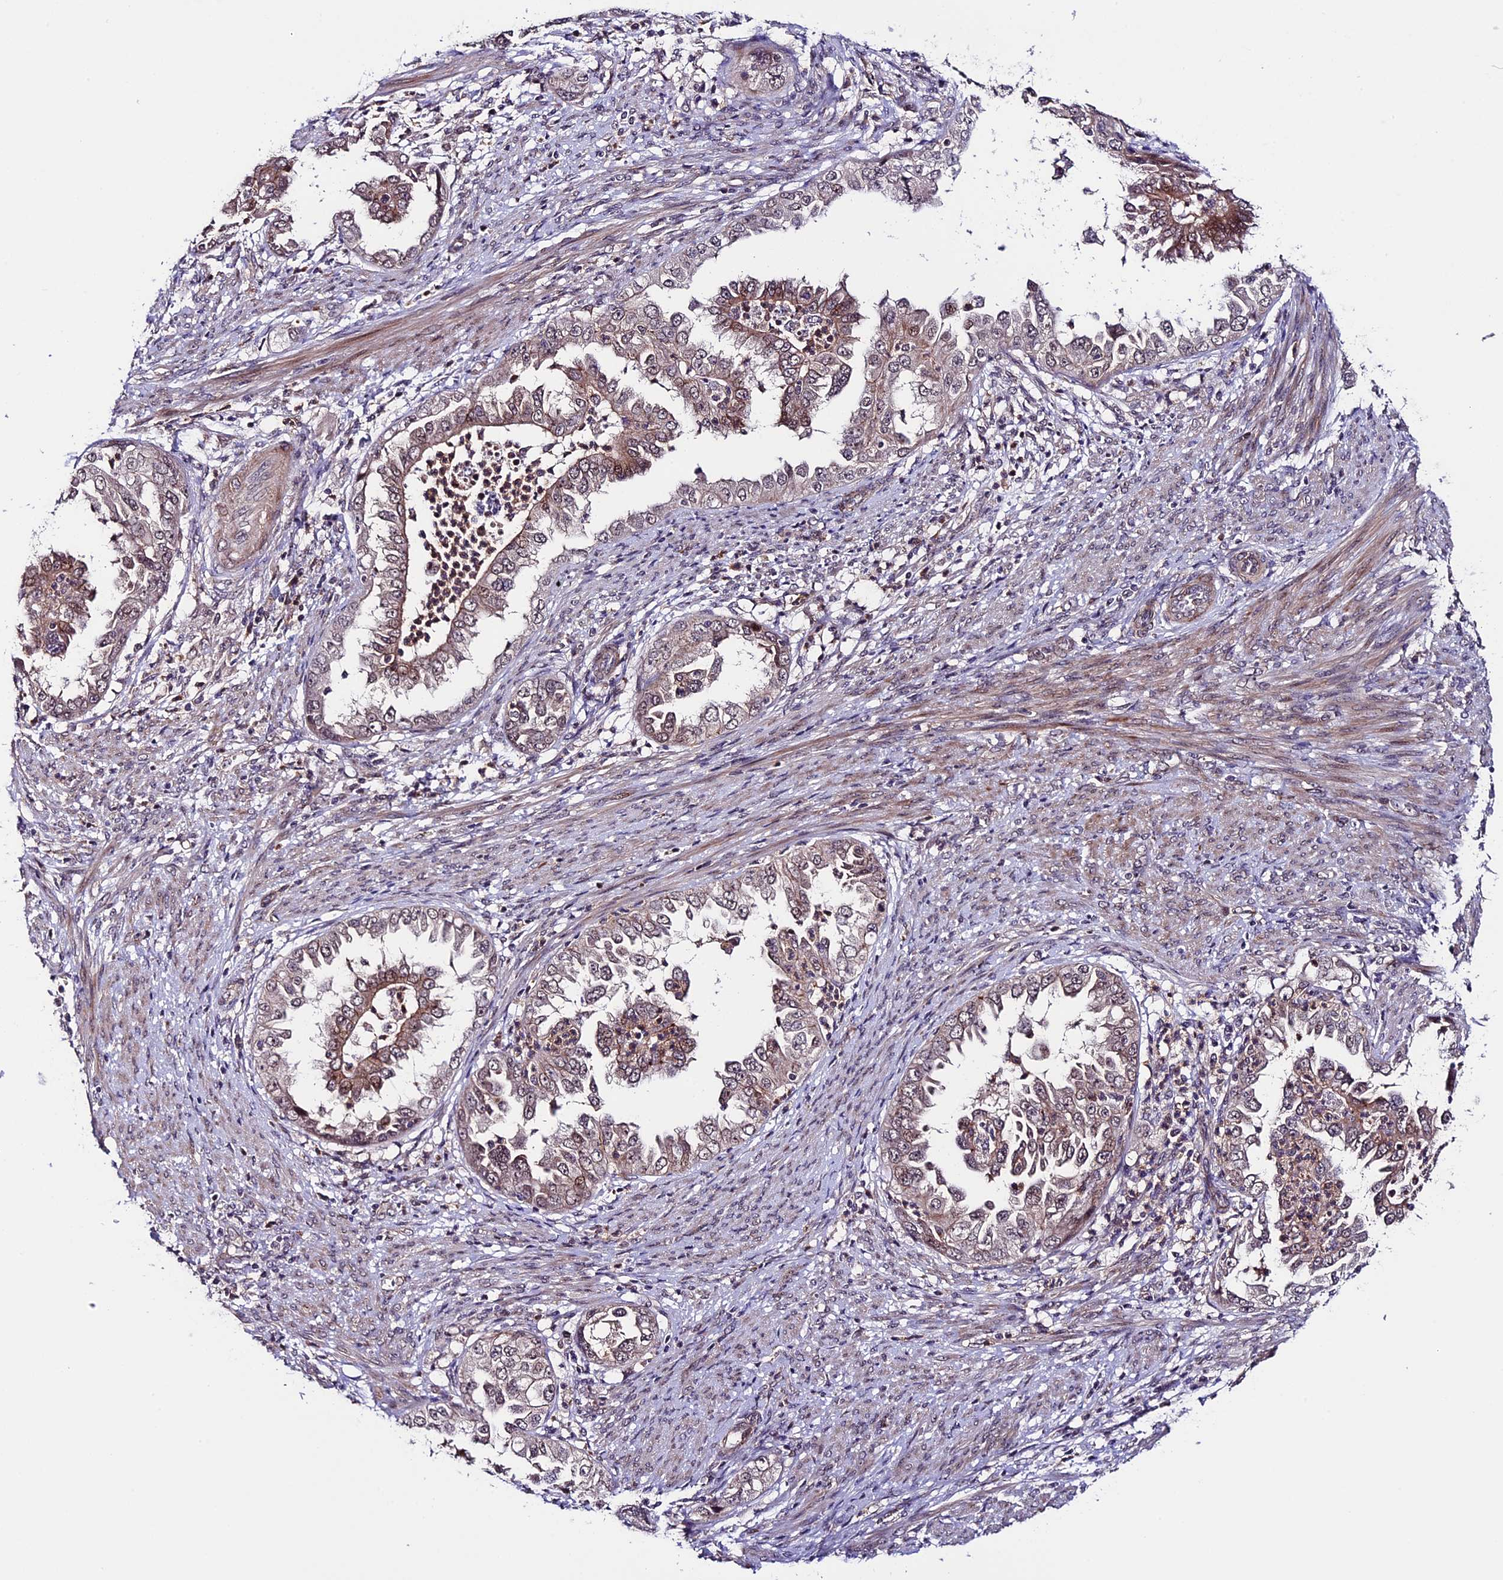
{"staining": {"intensity": "weak", "quantity": "25%-75%", "location": "cytoplasmic/membranous"}, "tissue": "endometrial cancer", "cell_type": "Tumor cells", "image_type": "cancer", "snomed": [{"axis": "morphology", "description": "Adenocarcinoma, NOS"}, {"axis": "topography", "description": "Endometrium"}], "caption": "Weak cytoplasmic/membranous protein positivity is appreciated in about 25%-75% of tumor cells in endometrial cancer (adenocarcinoma). Nuclei are stained in blue.", "gene": "SIPA1L3", "patient": {"sex": "female", "age": 85}}